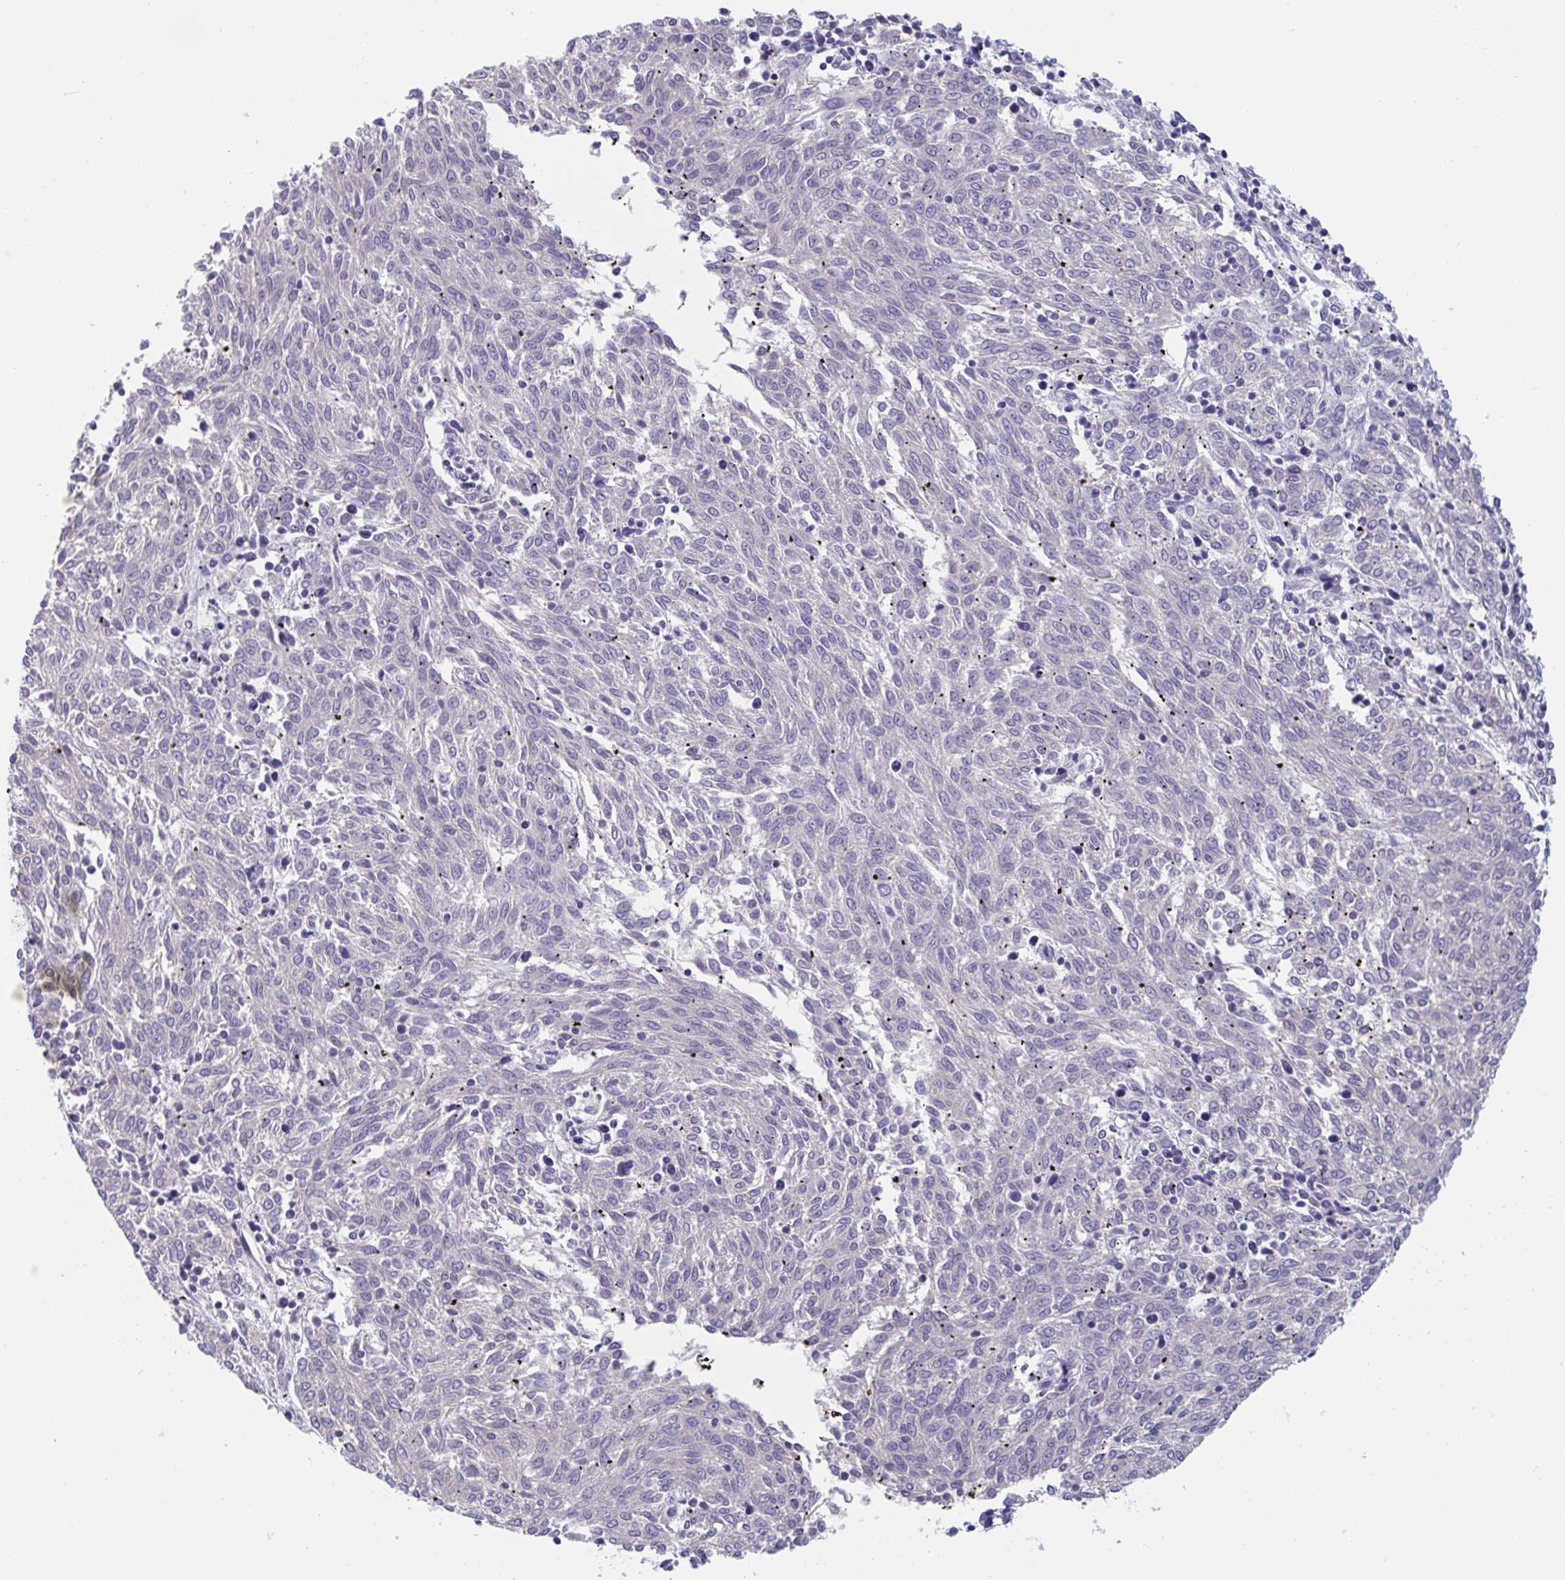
{"staining": {"intensity": "negative", "quantity": "none", "location": "none"}, "tissue": "melanoma", "cell_type": "Tumor cells", "image_type": "cancer", "snomed": [{"axis": "morphology", "description": "Malignant melanoma, NOS"}, {"axis": "topography", "description": "Skin"}], "caption": "A photomicrograph of human malignant melanoma is negative for staining in tumor cells.", "gene": "TTC30B", "patient": {"sex": "female", "age": 72}}